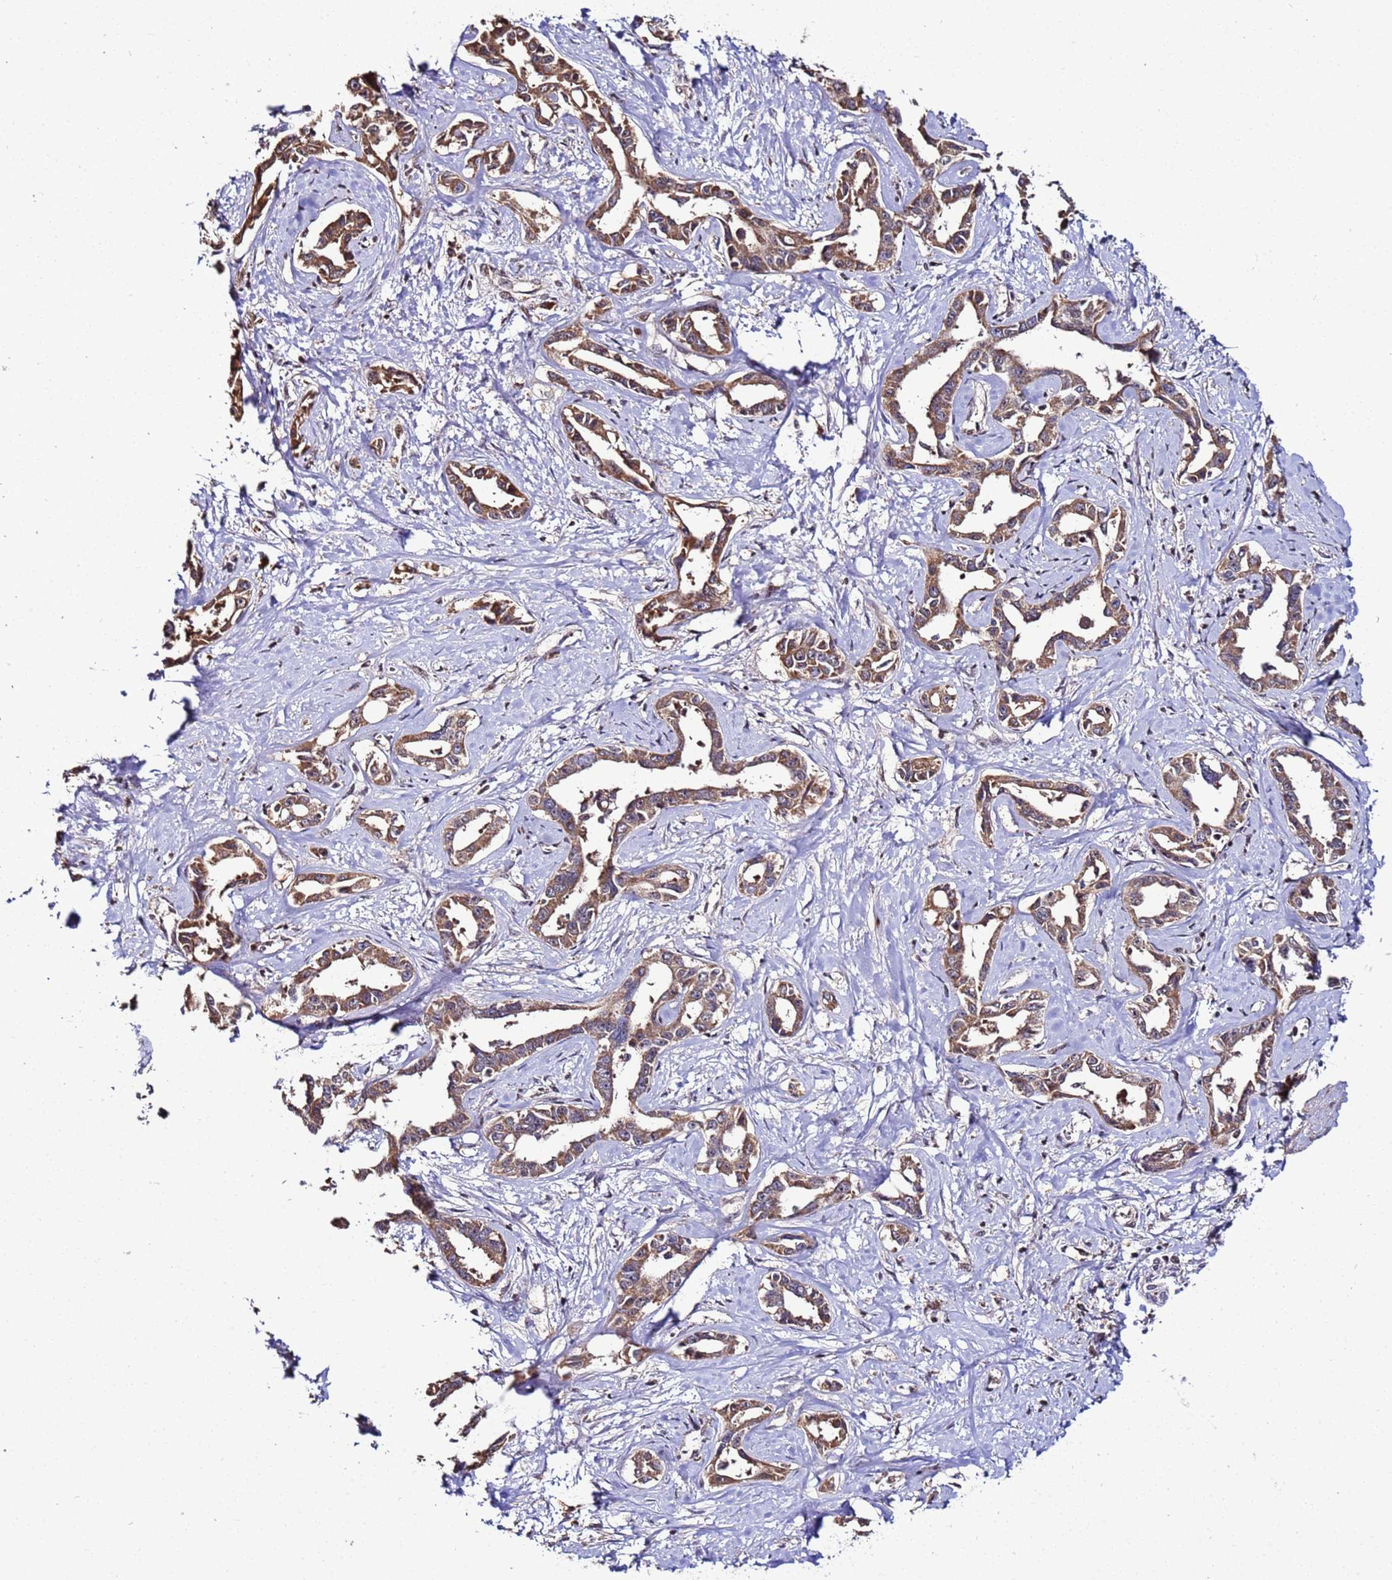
{"staining": {"intensity": "moderate", "quantity": ">75%", "location": "cytoplasmic/membranous"}, "tissue": "liver cancer", "cell_type": "Tumor cells", "image_type": "cancer", "snomed": [{"axis": "morphology", "description": "Cholangiocarcinoma"}, {"axis": "topography", "description": "Liver"}], "caption": "Cholangiocarcinoma (liver) was stained to show a protein in brown. There is medium levels of moderate cytoplasmic/membranous positivity in approximately >75% of tumor cells.", "gene": "WNK4", "patient": {"sex": "male", "age": 59}}